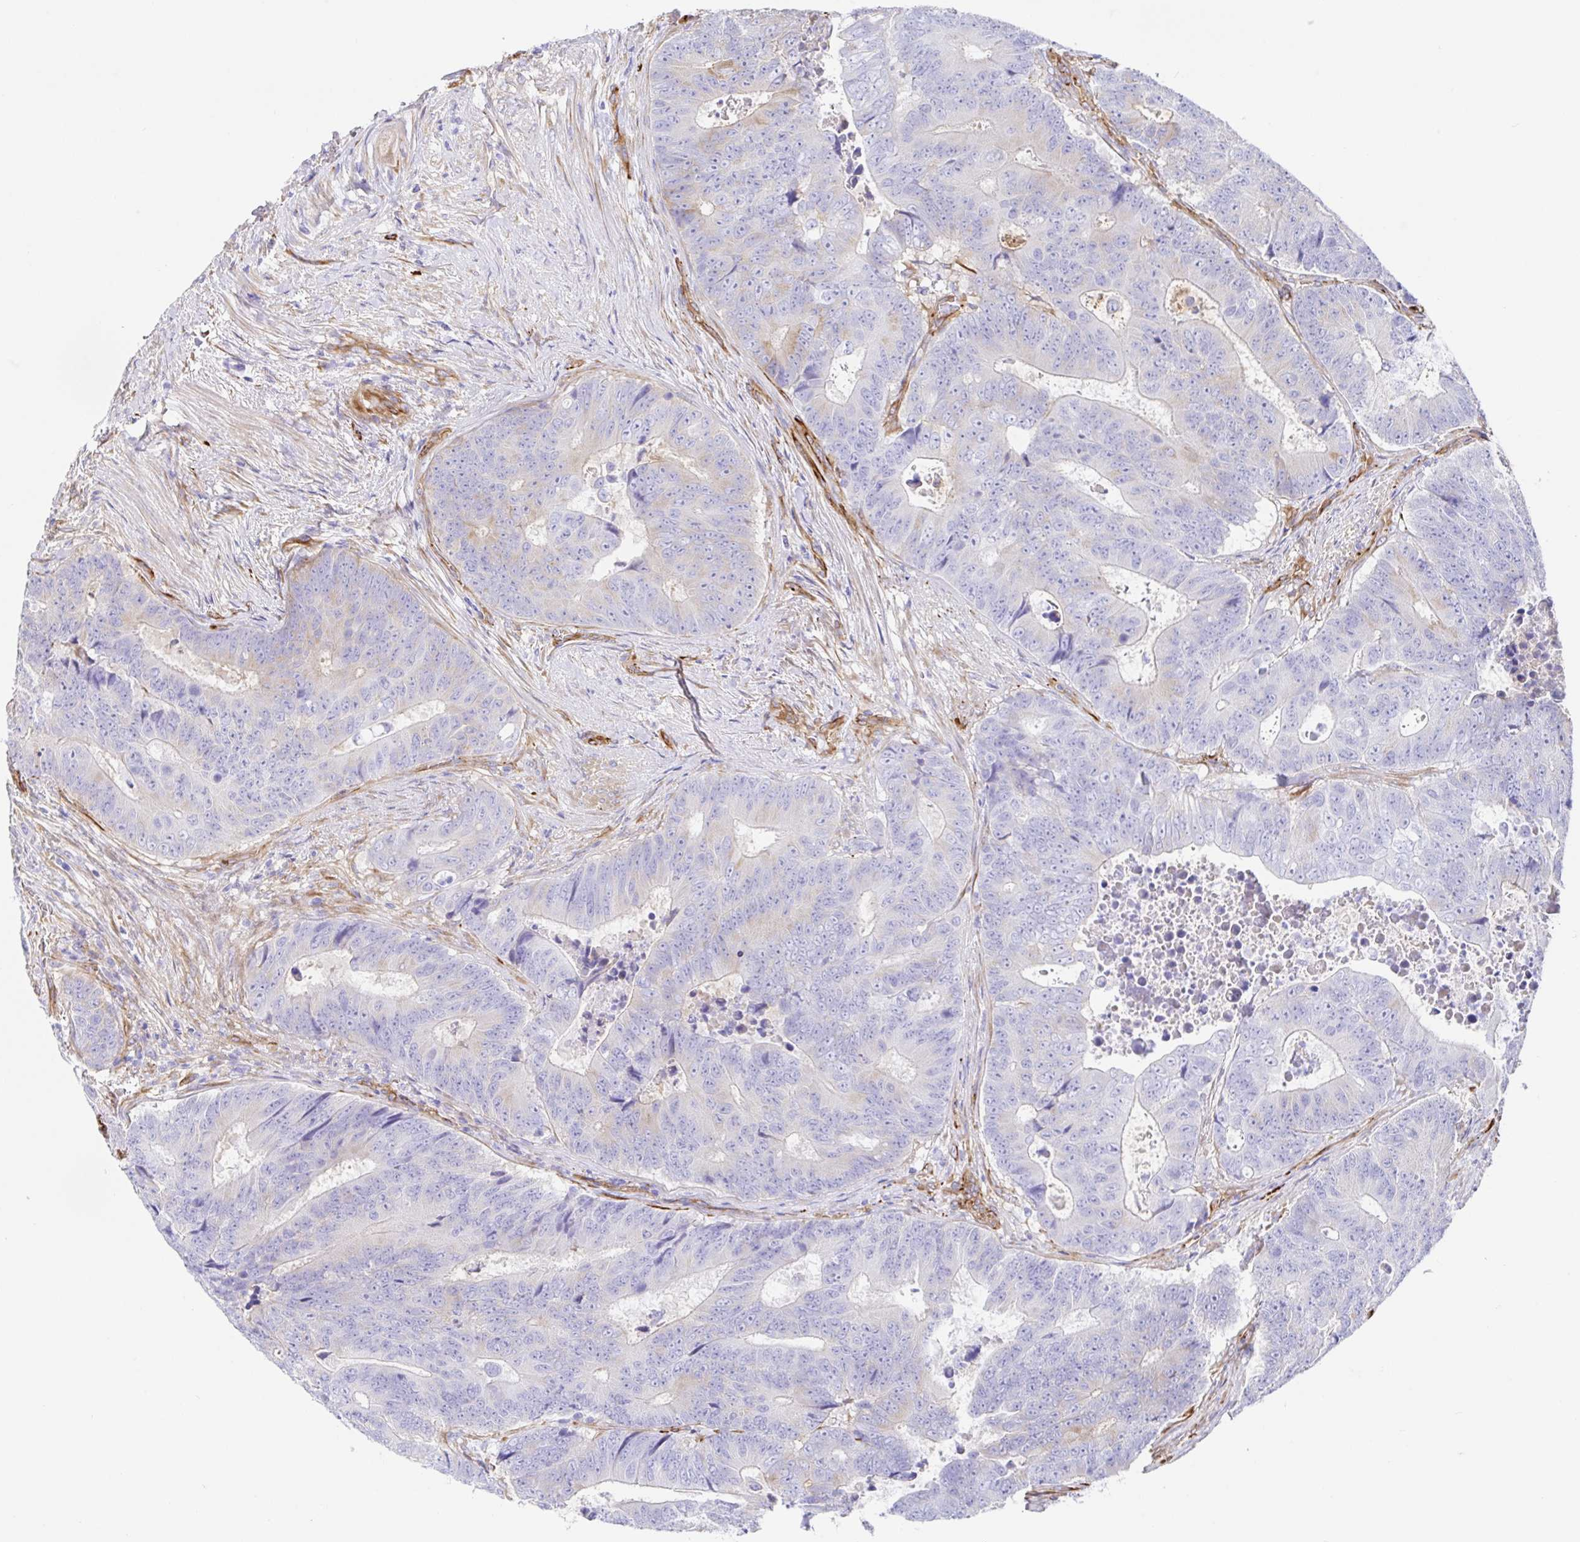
{"staining": {"intensity": "negative", "quantity": "none", "location": "none"}, "tissue": "colorectal cancer", "cell_type": "Tumor cells", "image_type": "cancer", "snomed": [{"axis": "morphology", "description": "Adenocarcinoma, NOS"}, {"axis": "topography", "description": "Colon"}], "caption": "Tumor cells show no significant staining in colorectal cancer.", "gene": "DOCK1", "patient": {"sex": "female", "age": 48}}